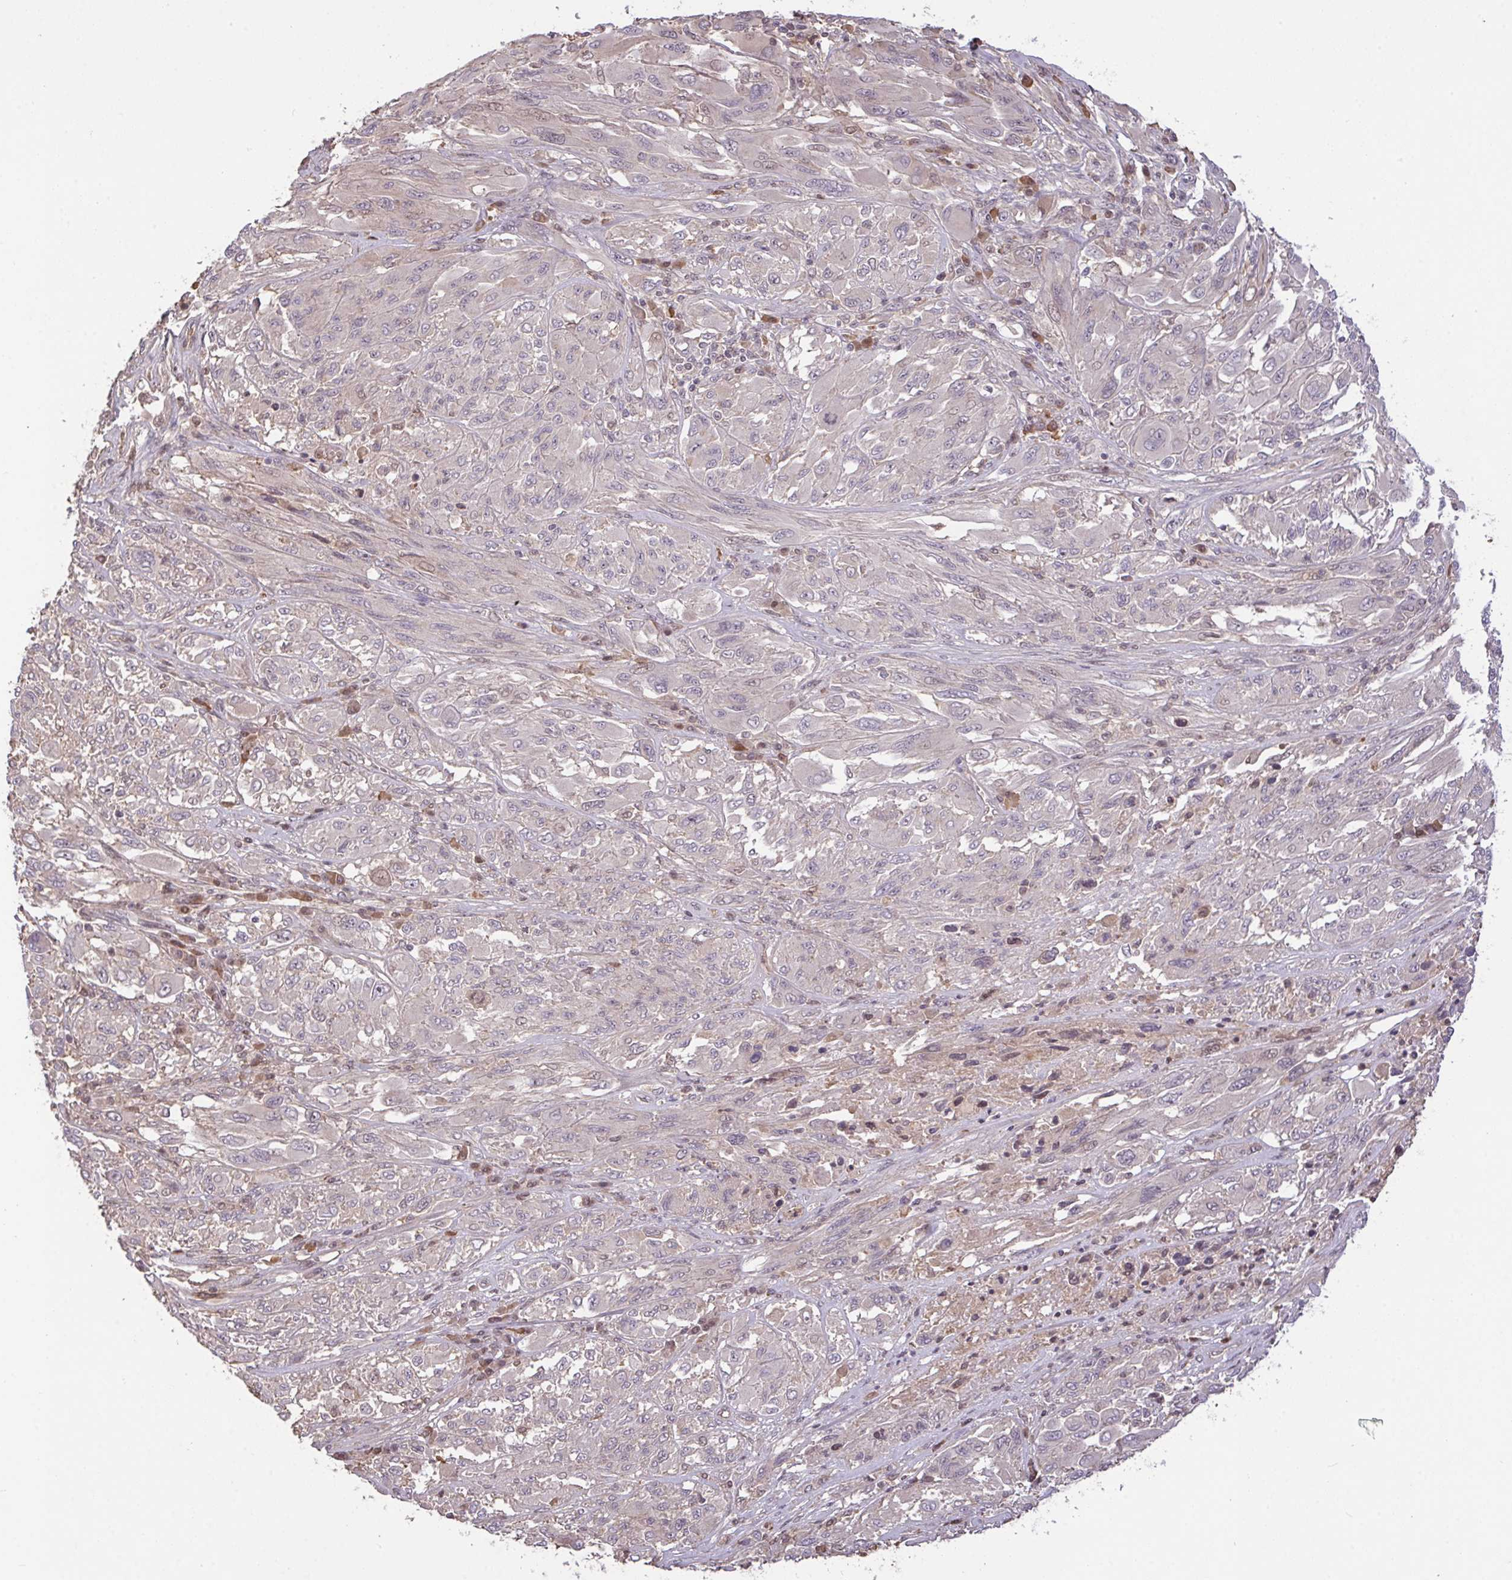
{"staining": {"intensity": "negative", "quantity": "none", "location": "none"}, "tissue": "melanoma", "cell_type": "Tumor cells", "image_type": "cancer", "snomed": [{"axis": "morphology", "description": "Malignant melanoma, NOS"}, {"axis": "topography", "description": "Skin"}], "caption": "IHC image of human malignant melanoma stained for a protein (brown), which exhibits no positivity in tumor cells. Nuclei are stained in blue.", "gene": "FCER1A", "patient": {"sex": "female", "age": 91}}